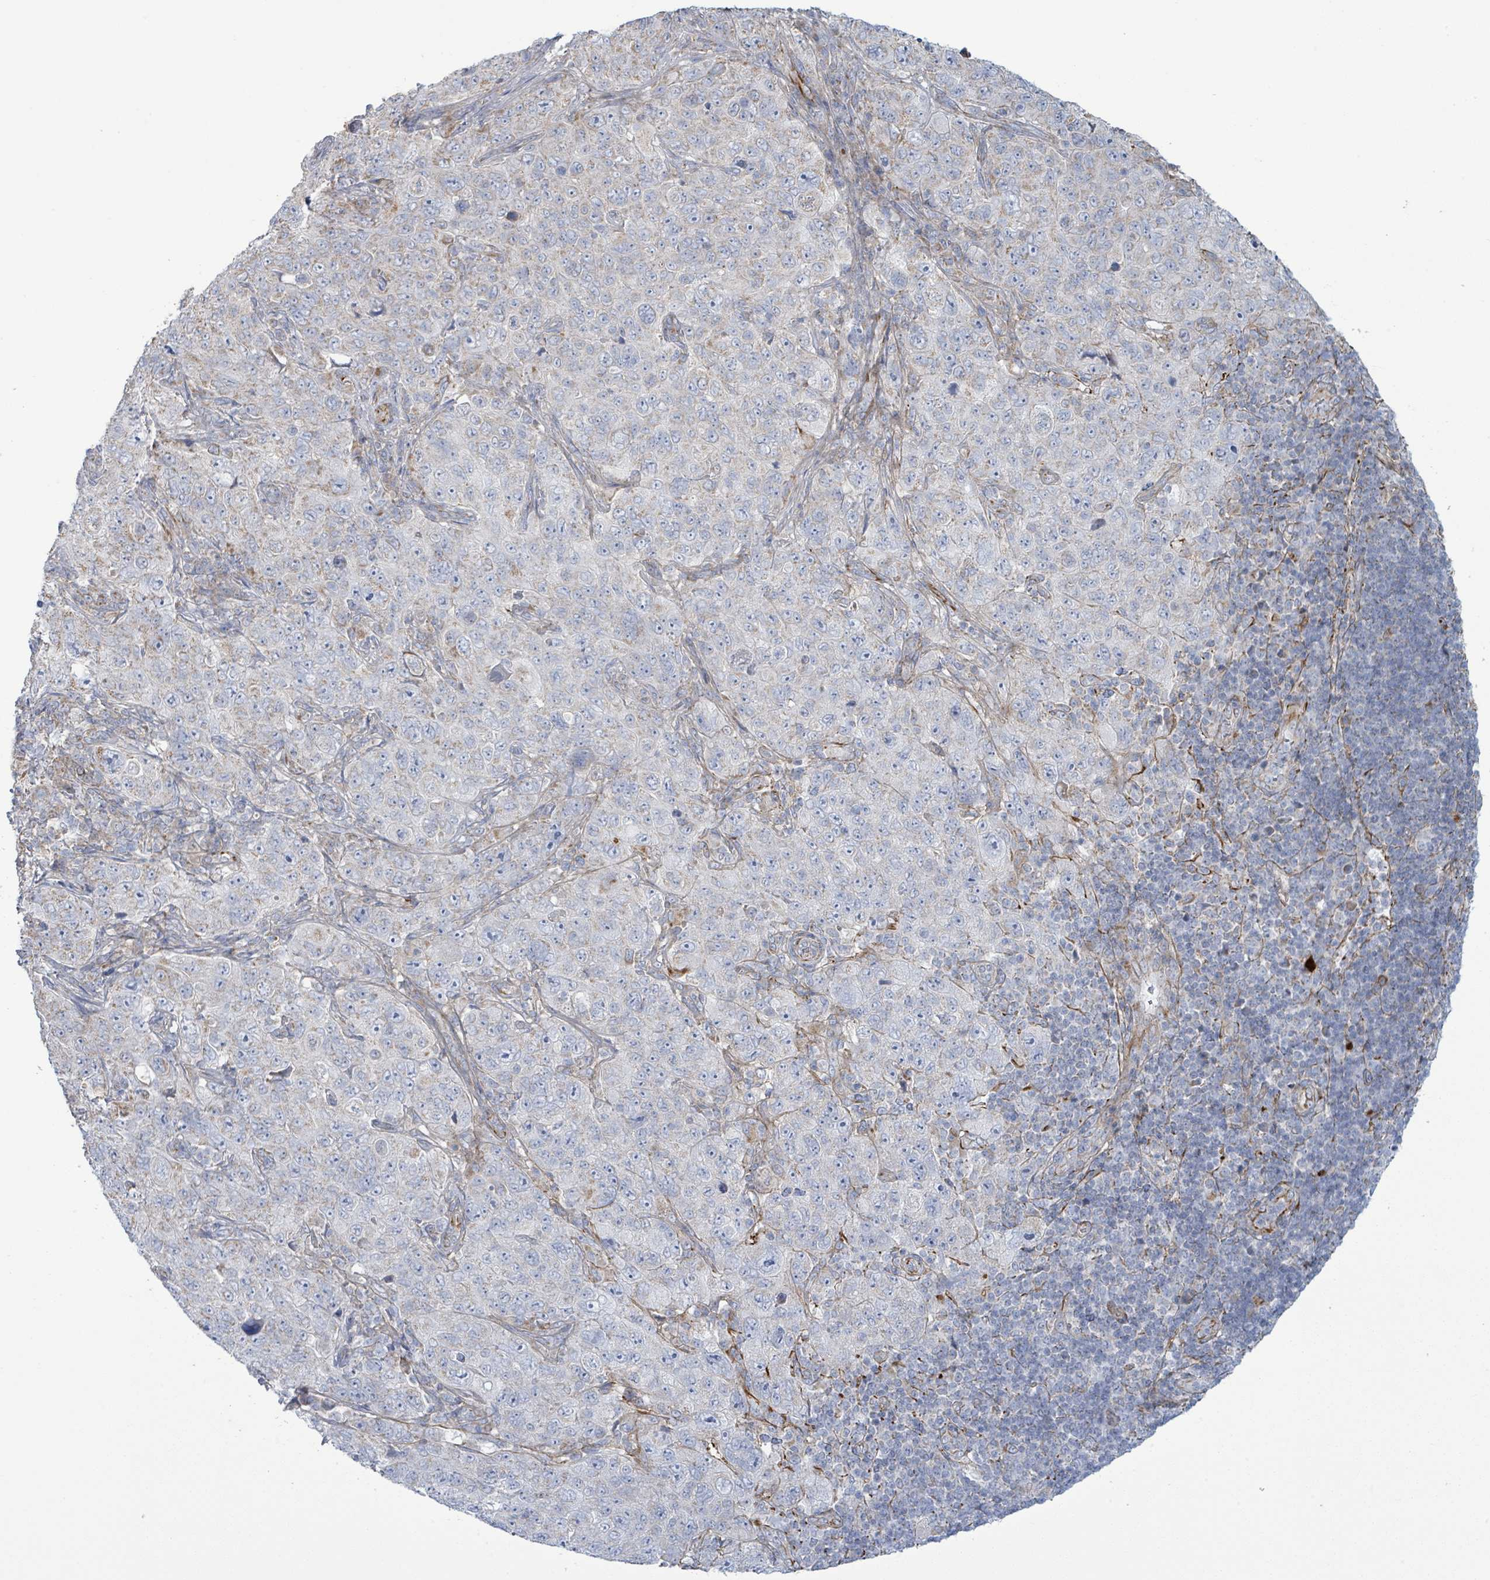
{"staining": {"intensity": "moderate", "quantity": "<25%", "location": "cytoplasmic/membranous"}, "tissue": "pancreatic cancer", "cell_type": "Tumor cells", "image_type": "cancer", "snomed": [{"axis": "morphology", "description": "Adenocarcinoma, NOS"}, {"axis": "topography", "description": "Pancreas"}], "caption": "Brown immunohistochemical staining in human pancreatic cancer displays moderate cytoplasmic/membranous expression in approximately <25% of tumor cells.", "gene": "ALG12", "patient": {"sex": "male", "age": 68}}